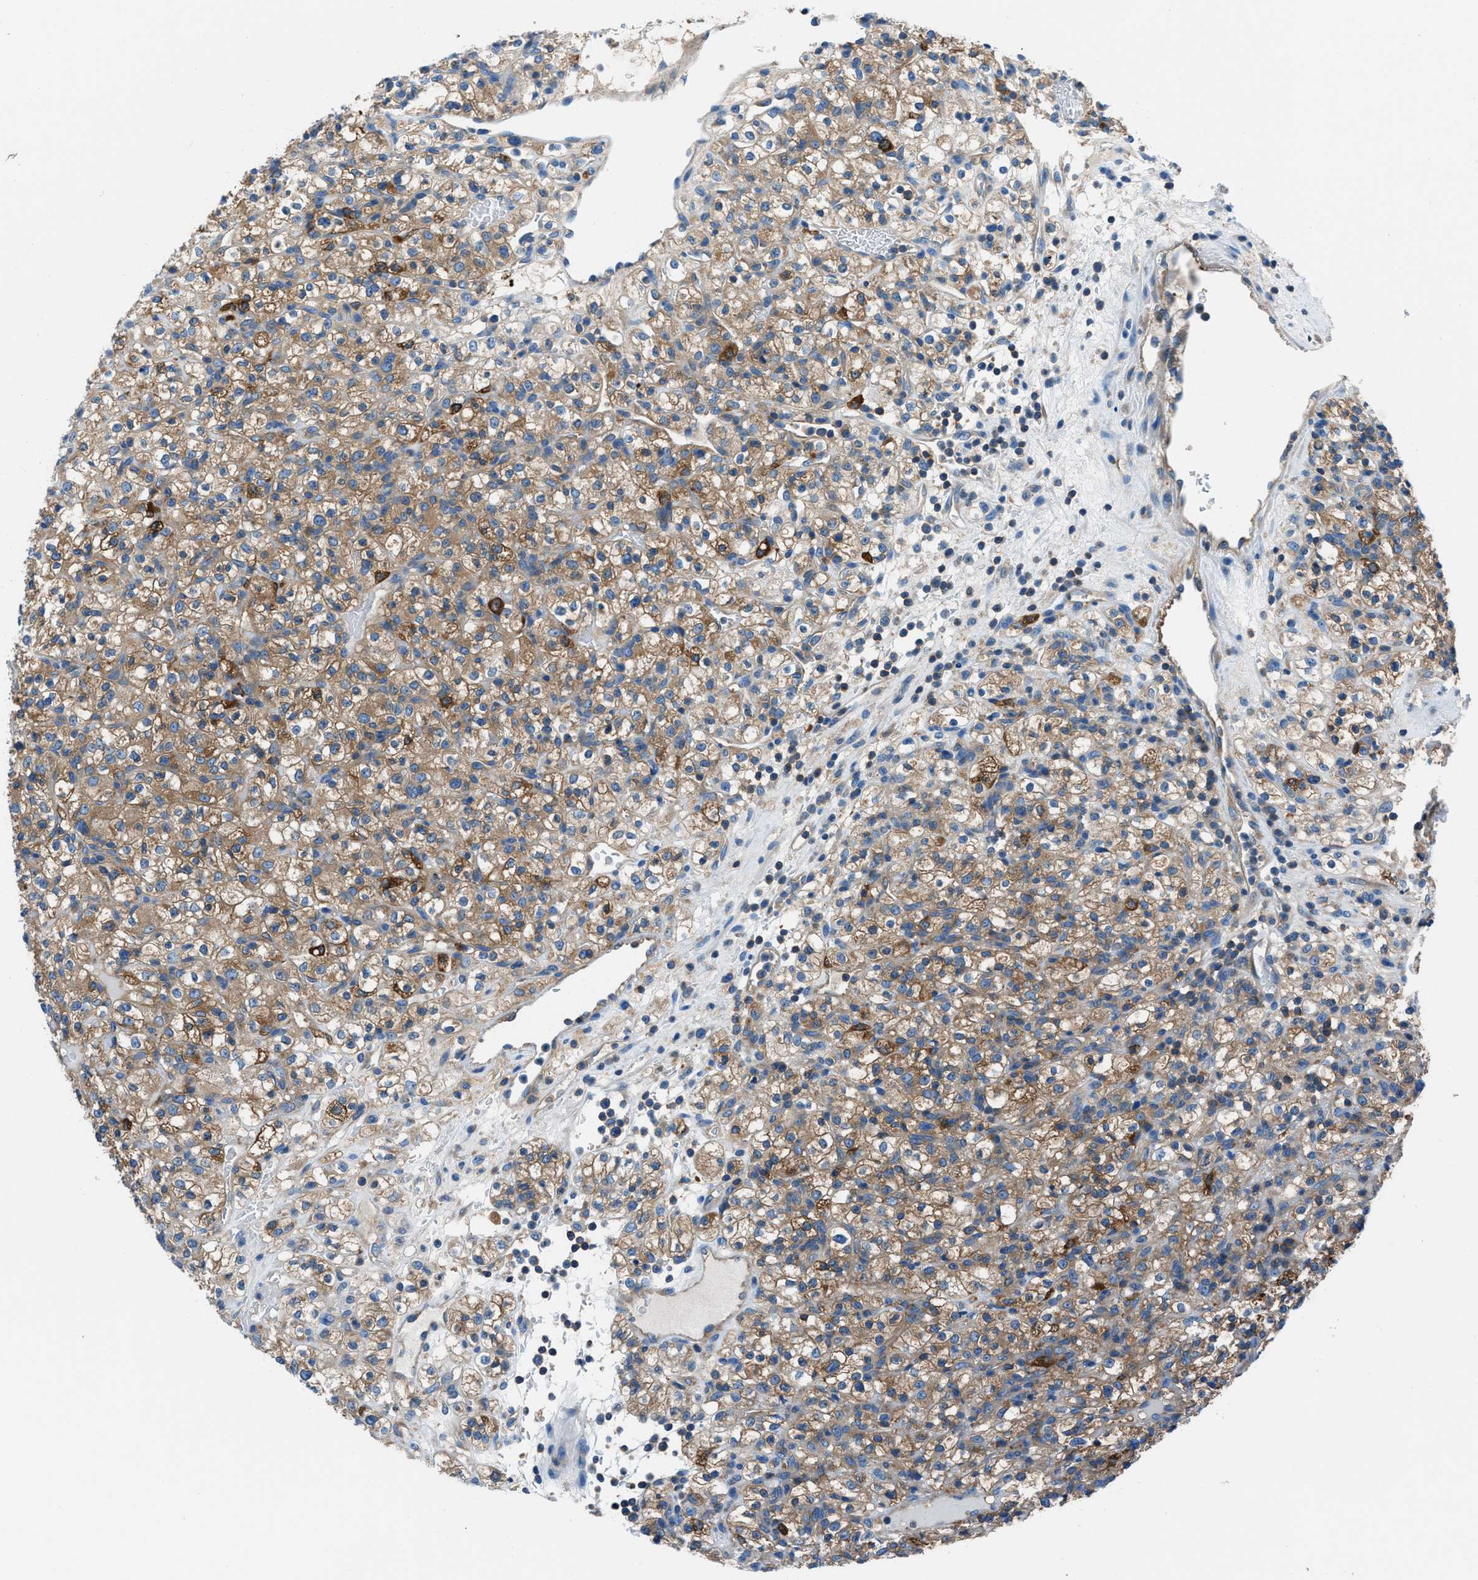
{"staining": {"intensity": "moderate", "quantity": ">75%", "location": "cytoplasmic/membranous"}, "tissue": "renal cancer", "cell_type": "Tumor cells", "image_type": "cancer", "snomed": [{"axis": "morphology", "description": "Normal tissue, NOS"}, {"axis": "morphology", "description": "Adenocarcinoma, NOS"}, {"axis": "topography", "description": "Kidney"}], "caption": "IHC image of renal cancer (adenocarcinoma) stained for a protein (brown), which exhibits medium levels of moderate cytoplasmic/membranous expression in about >75% of tumor cells.", "gene": "SARS1", "patient": {"sex": "female", "age": 72}}